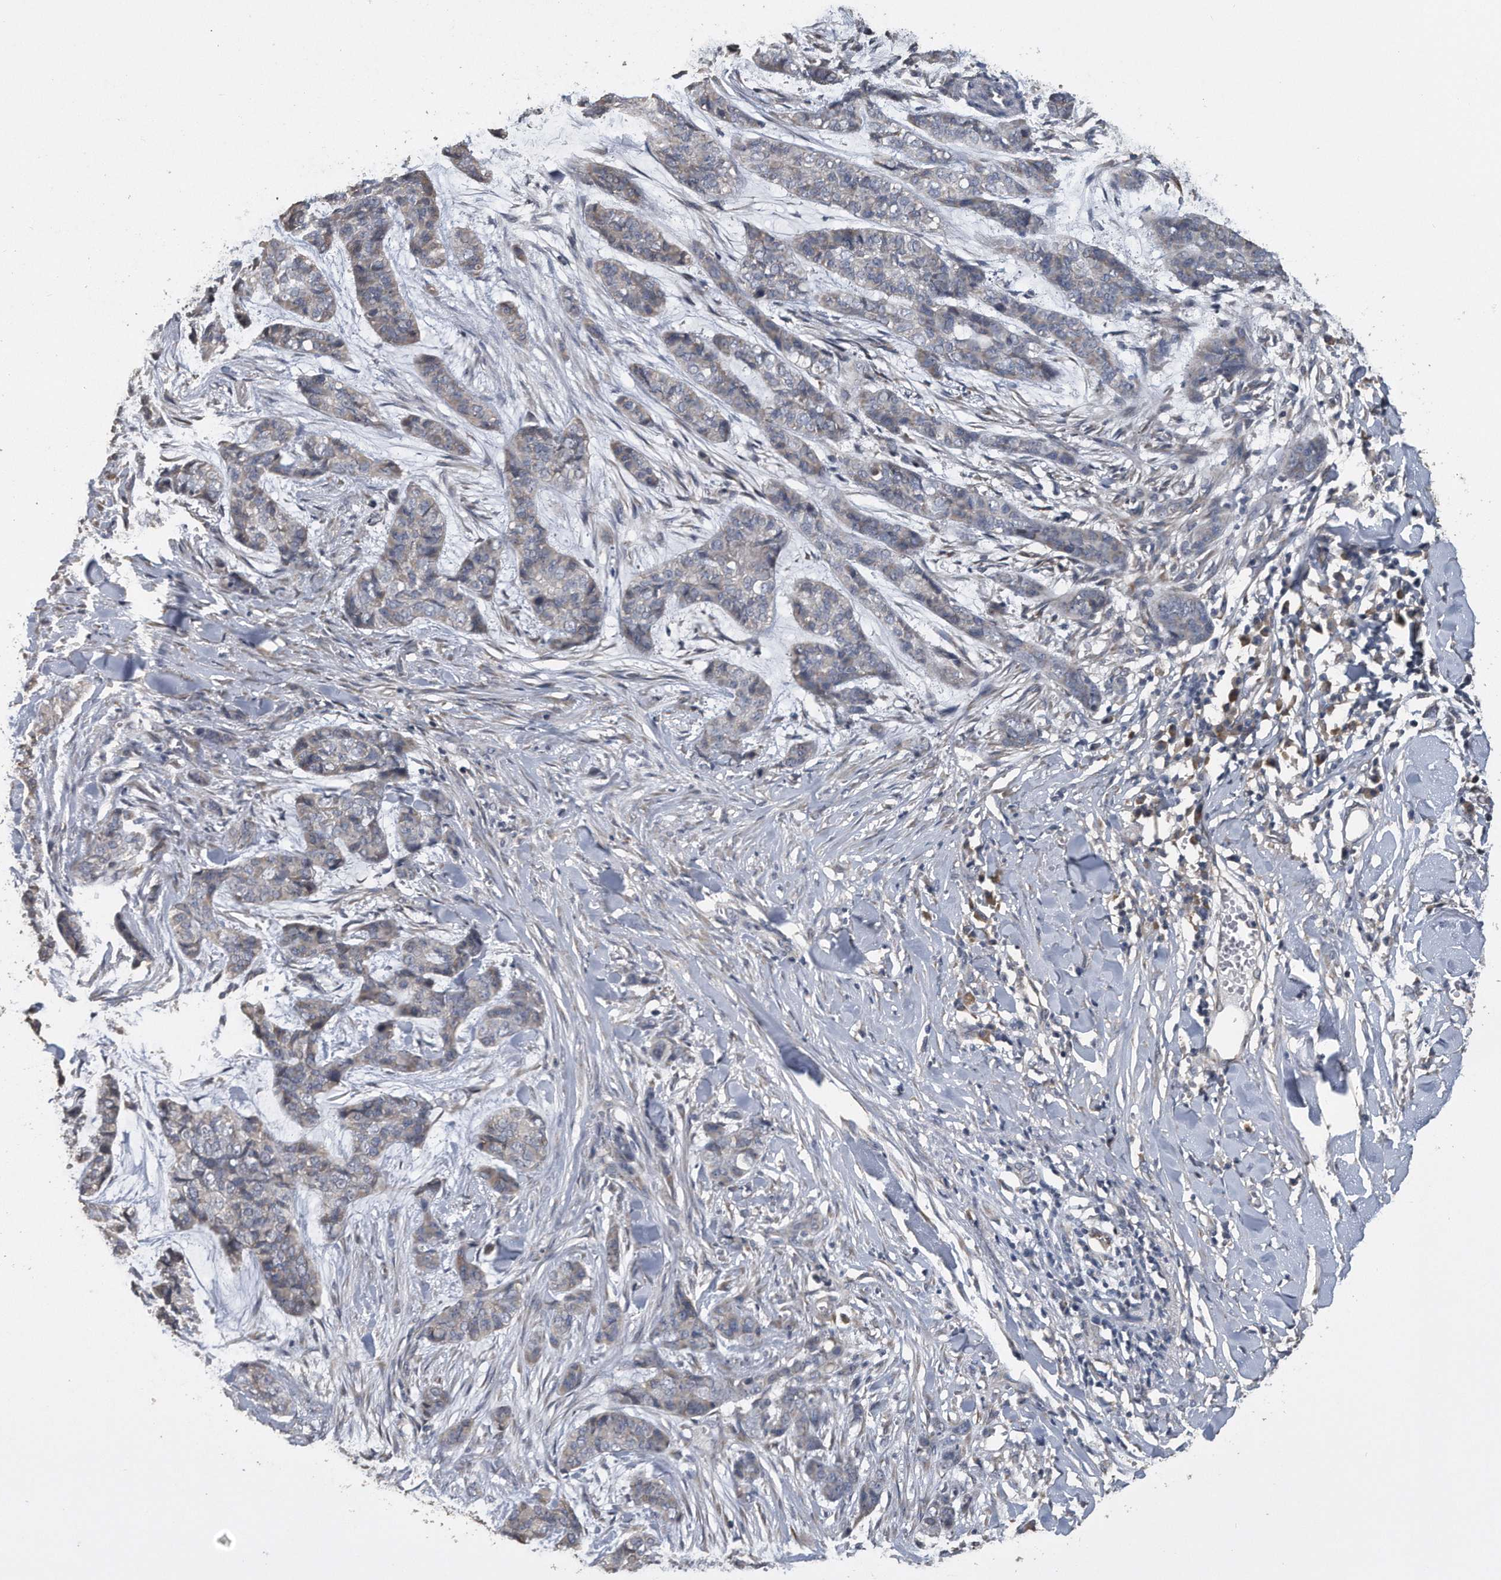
{"staining": {"intensity": "negative", "quantity": "none", "location": "none"}, "tissue": "skin cancer", "cell_type": "Tumor cells", "image_type": "cancer", "snomed": [{"axis": "morphology", "description": "Basal cell carcinoma"}, {"axis": "topography", "description": "Skin"}], "caption": "An image of skin basal cell carcinoma stained for a protein demonstrates no brown staining in tumor cells.", "gene": "PCLO", "patient": {"sex": "female", "age": 64}}